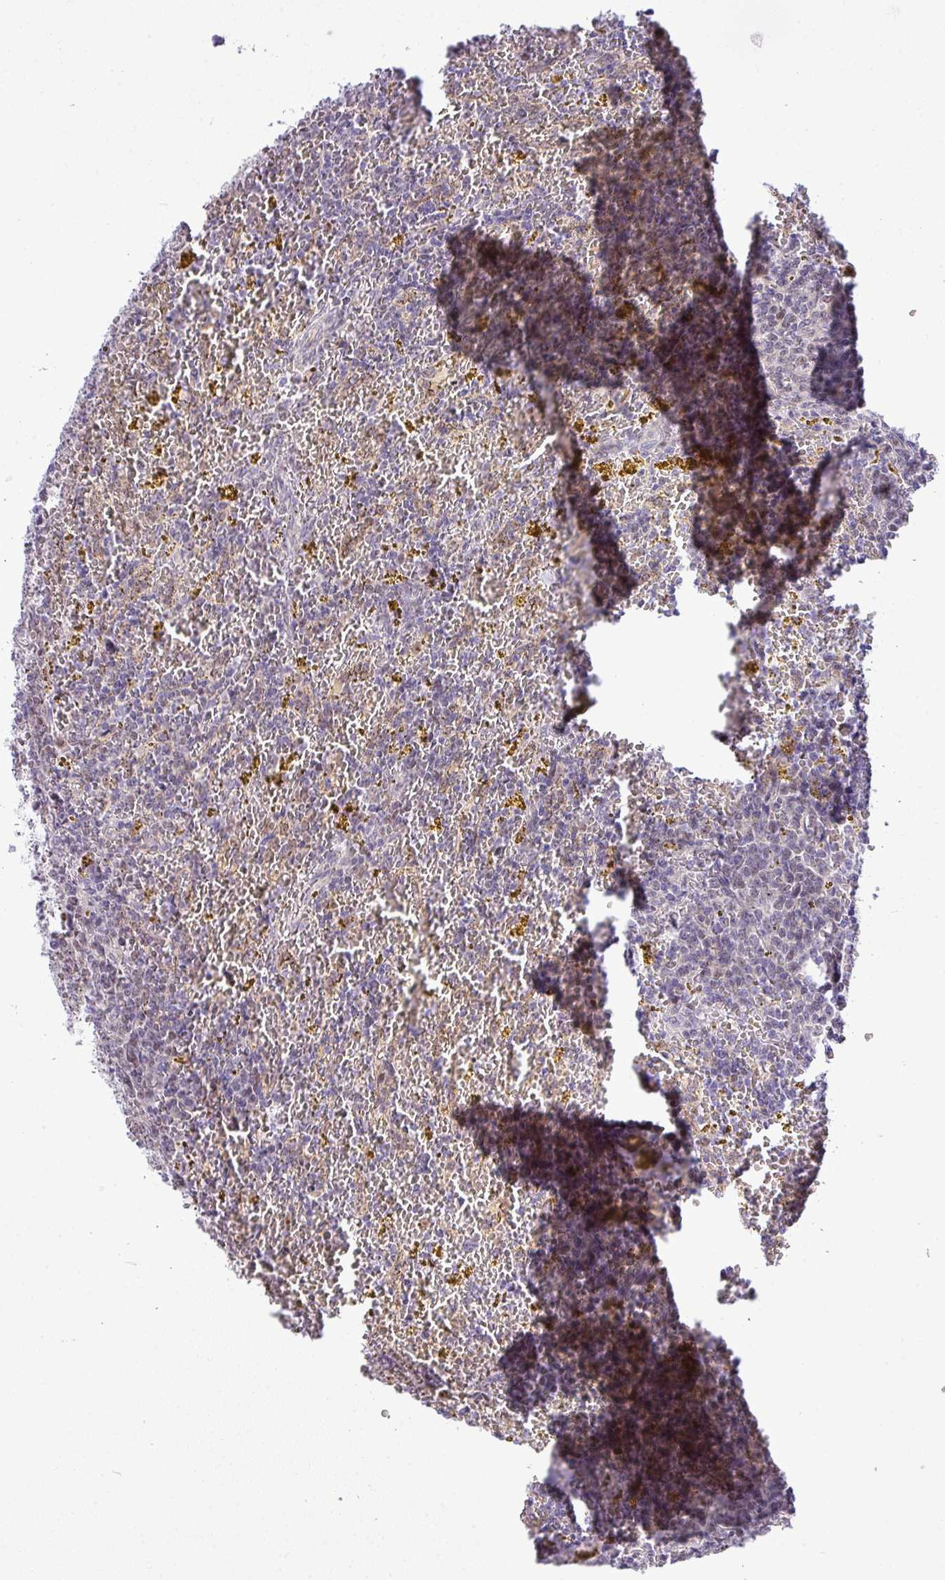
{"staining": {"intensity": "negative", "quantity": "none", "location": "none"}, "tissue": "lymphoma", "cell_type": "Tumor cells", "image_type": "cancer", "snomed": [{"axis": "morphology", "description": "Malignant lymphoma, non-Hodgkin's type, Low grade"}, {"axis": "topography", "description": "Spleen"}, {"axis": "topography", "description": "Lymph node"}], "caption": "Immunohistochemistry photomicrograph of neoplastic tissue: human malignant lymphoma, non-Hodgkin's type (low-grade) stained with DAB shows no significant protein expression in tumor cells.", "gene": "MAK16", "patient": {"sex": "female", "age": 66}}